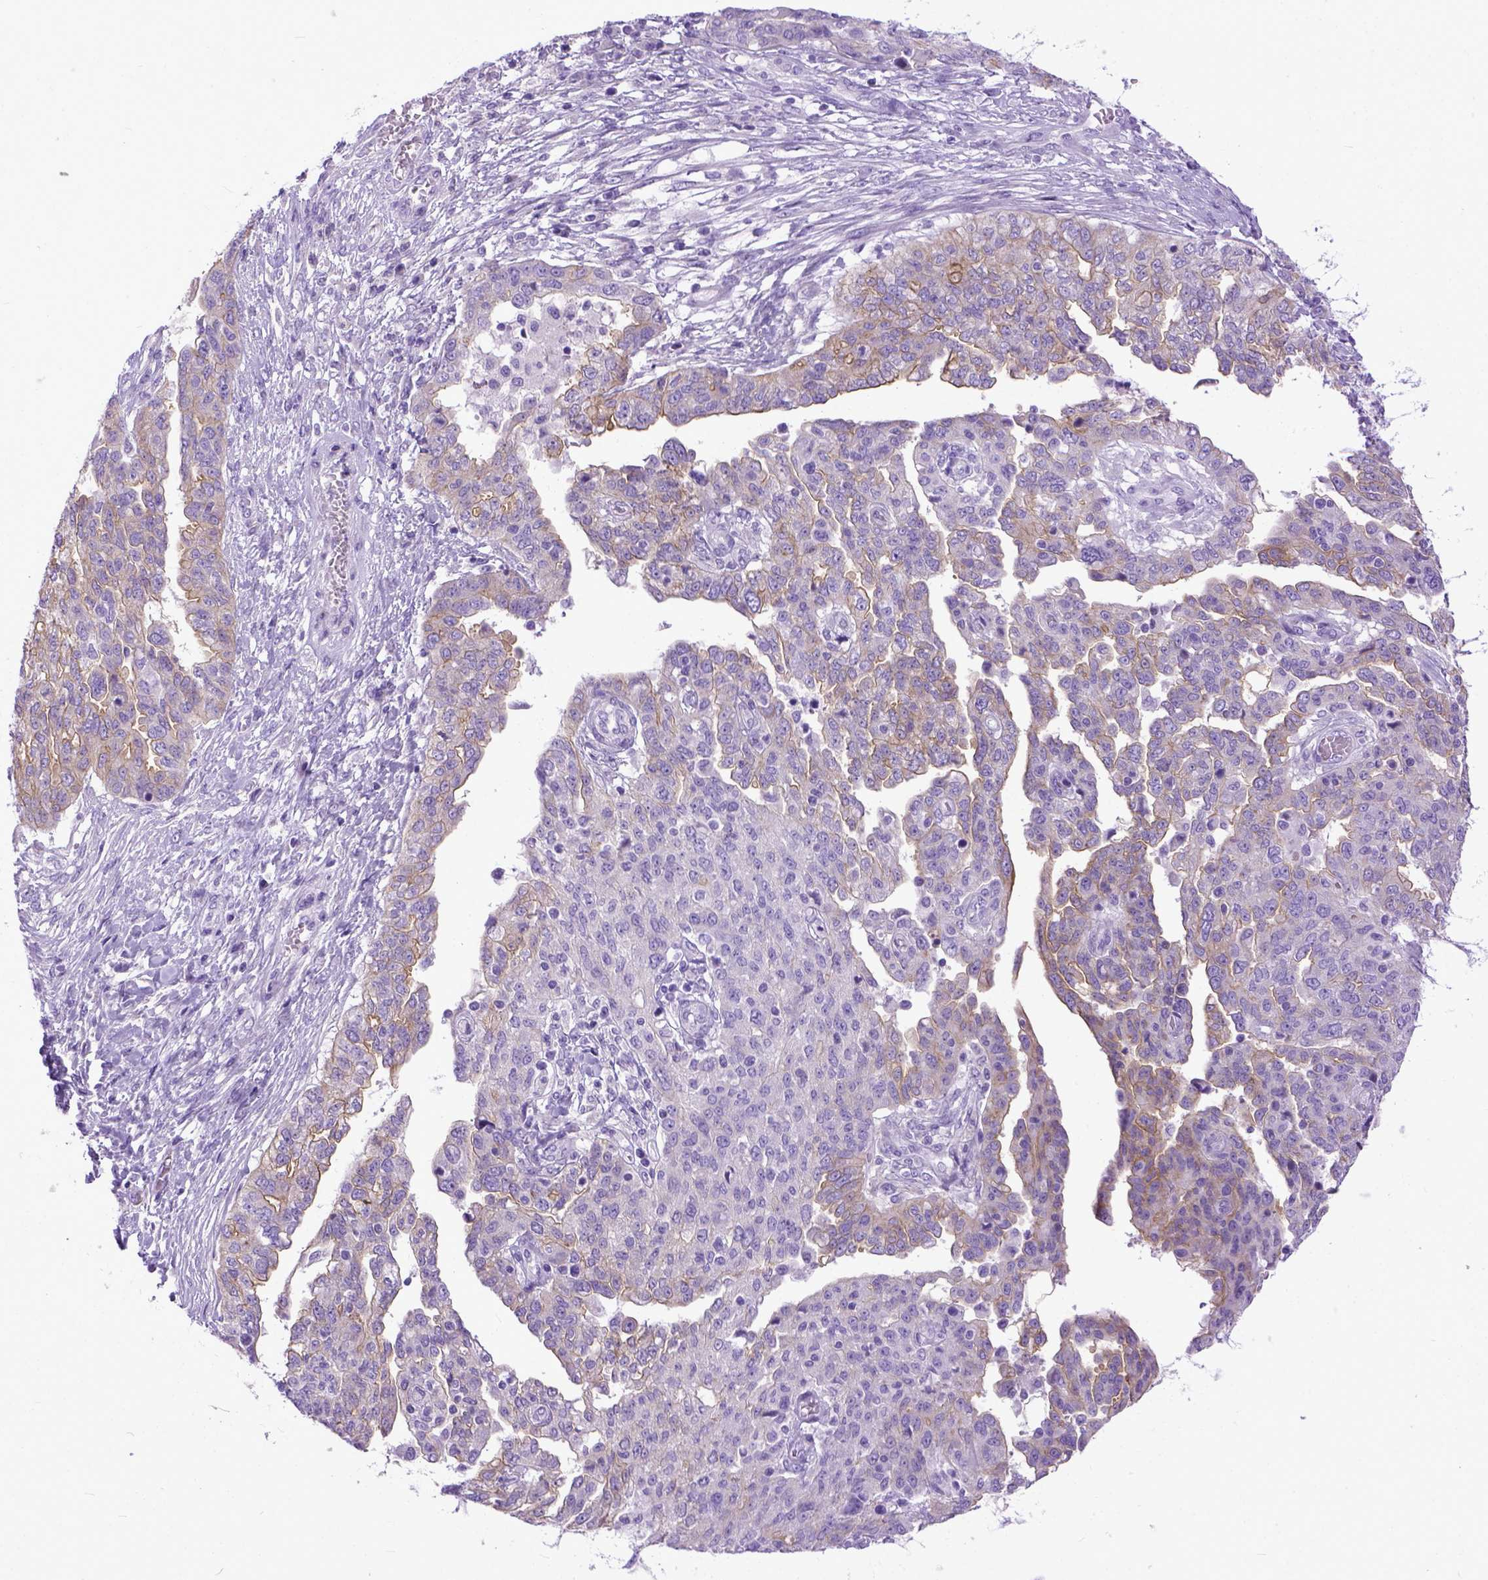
{"staining": {"intensity": "weak", "quantity": "25%-75%", "location": "cytoplasmic/membranous"}, "tissue": "ovarian cancer", "cell_type": "Tumor cells", "image_type": "cancer", "snomed": [{"axis": "morphology", "description": "Cystadenocarcinoma, serous, NOS"}, {"axis": "topography", "description": "Ovary"}], "caption": "This photomicrograph displays immunohistochemistry staining of human serous cystadenocarcinoma (ovarian), with low weak cytoplasmic/membranous positivity in about 25%-75% of tumor cells.", "gene": "PPL", "patient": {"sex": "female", "age": 67}}